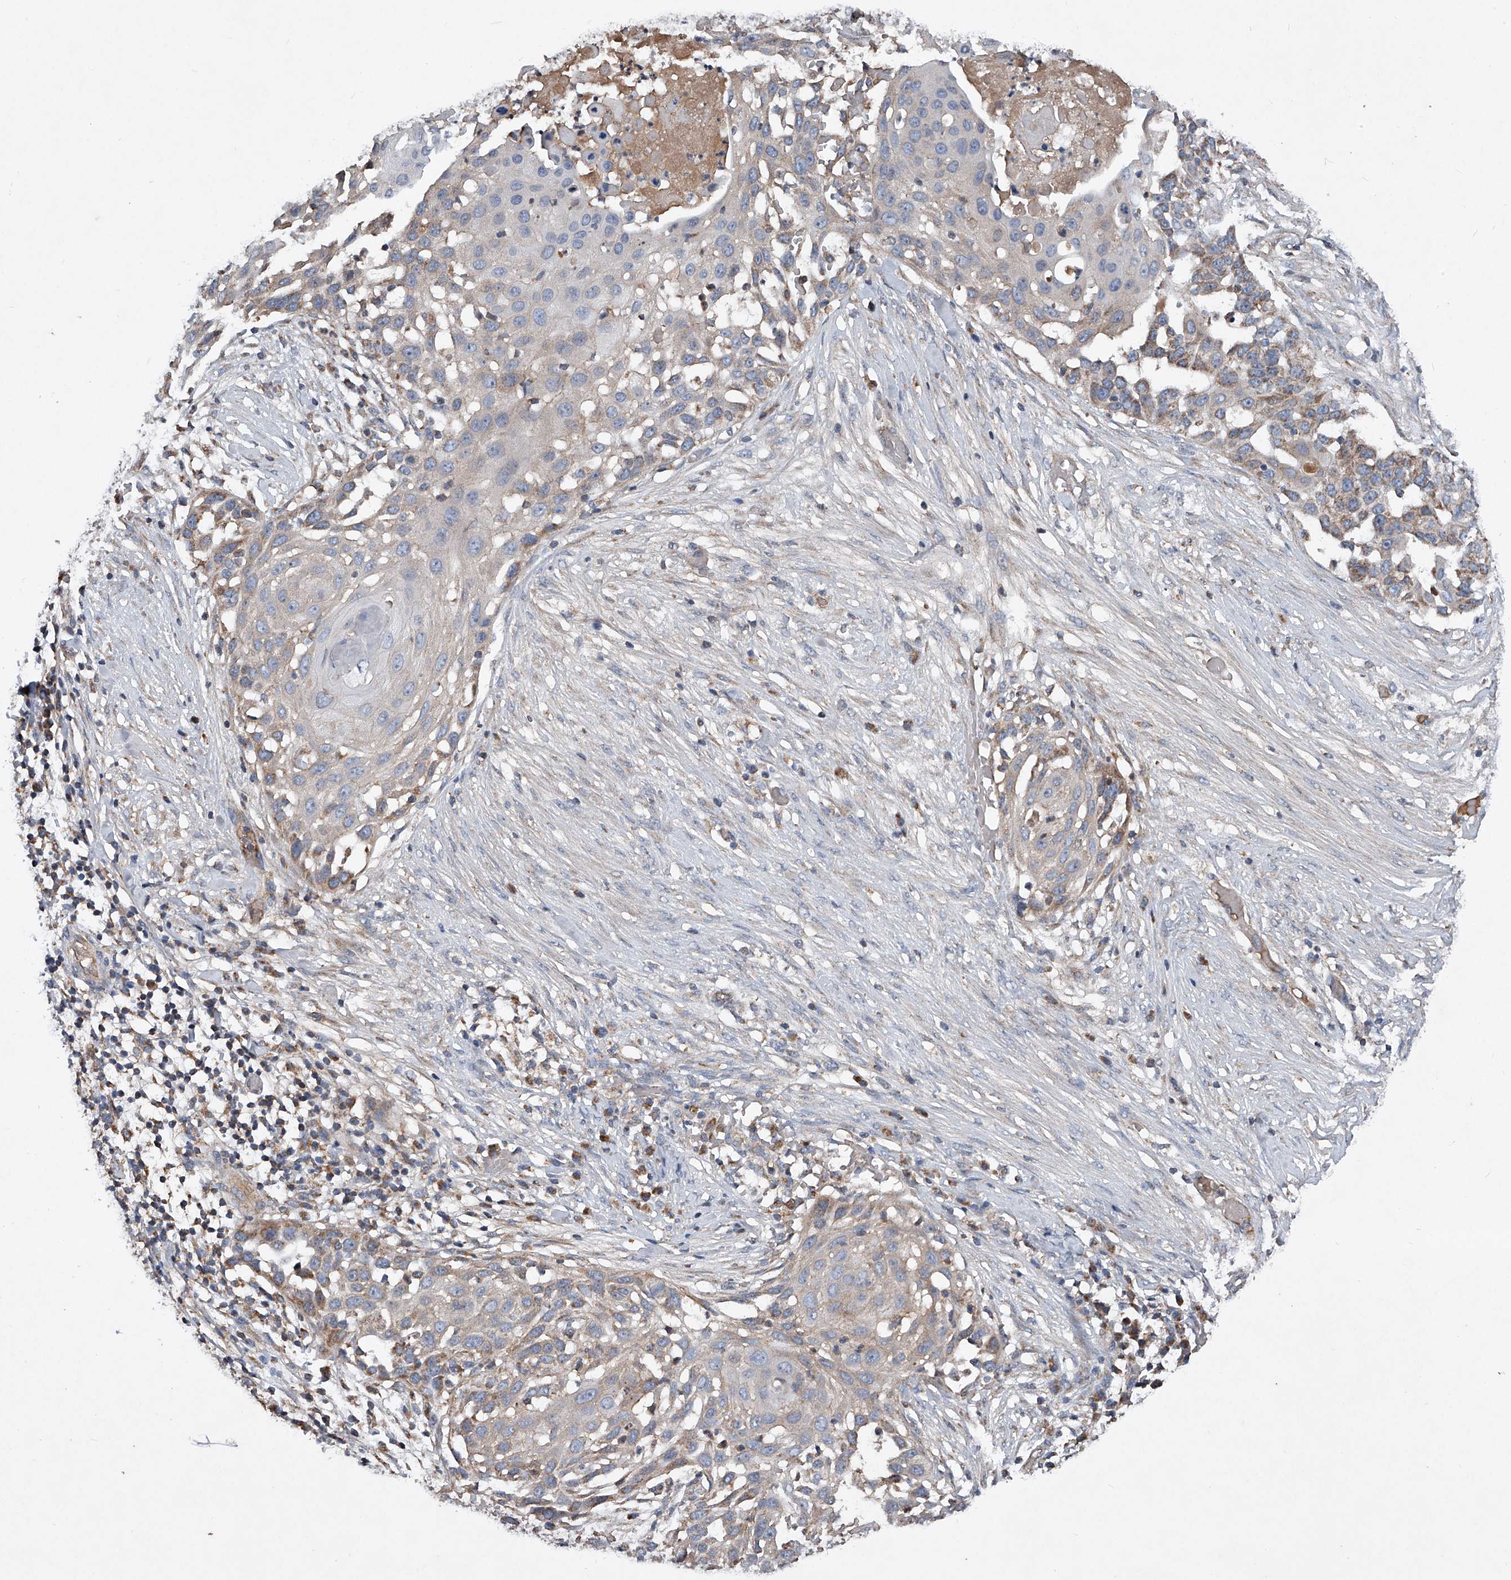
{"staining": {"intensity": "moderate", "quantity": "<25%", "location": "cytoplasmic/membranous"}, "tissue": "skin cancer", "cell_type": "Tumor cells", "image_type": "cancer", "snomed": [{"axis": "morphology", "description": "Squamous cell carcinoma, NOS"}, {"axis": "topography", "description": "Skin"}], "caption": "A photomicrograph showing moderate cytoplasmic/membranous positivity in about <25% of tumor cells in skin cancer, as visualized by brown immunohistochemical staining.", "gene": "SDHA", "patient": {"sex": "female", "age": 44}}